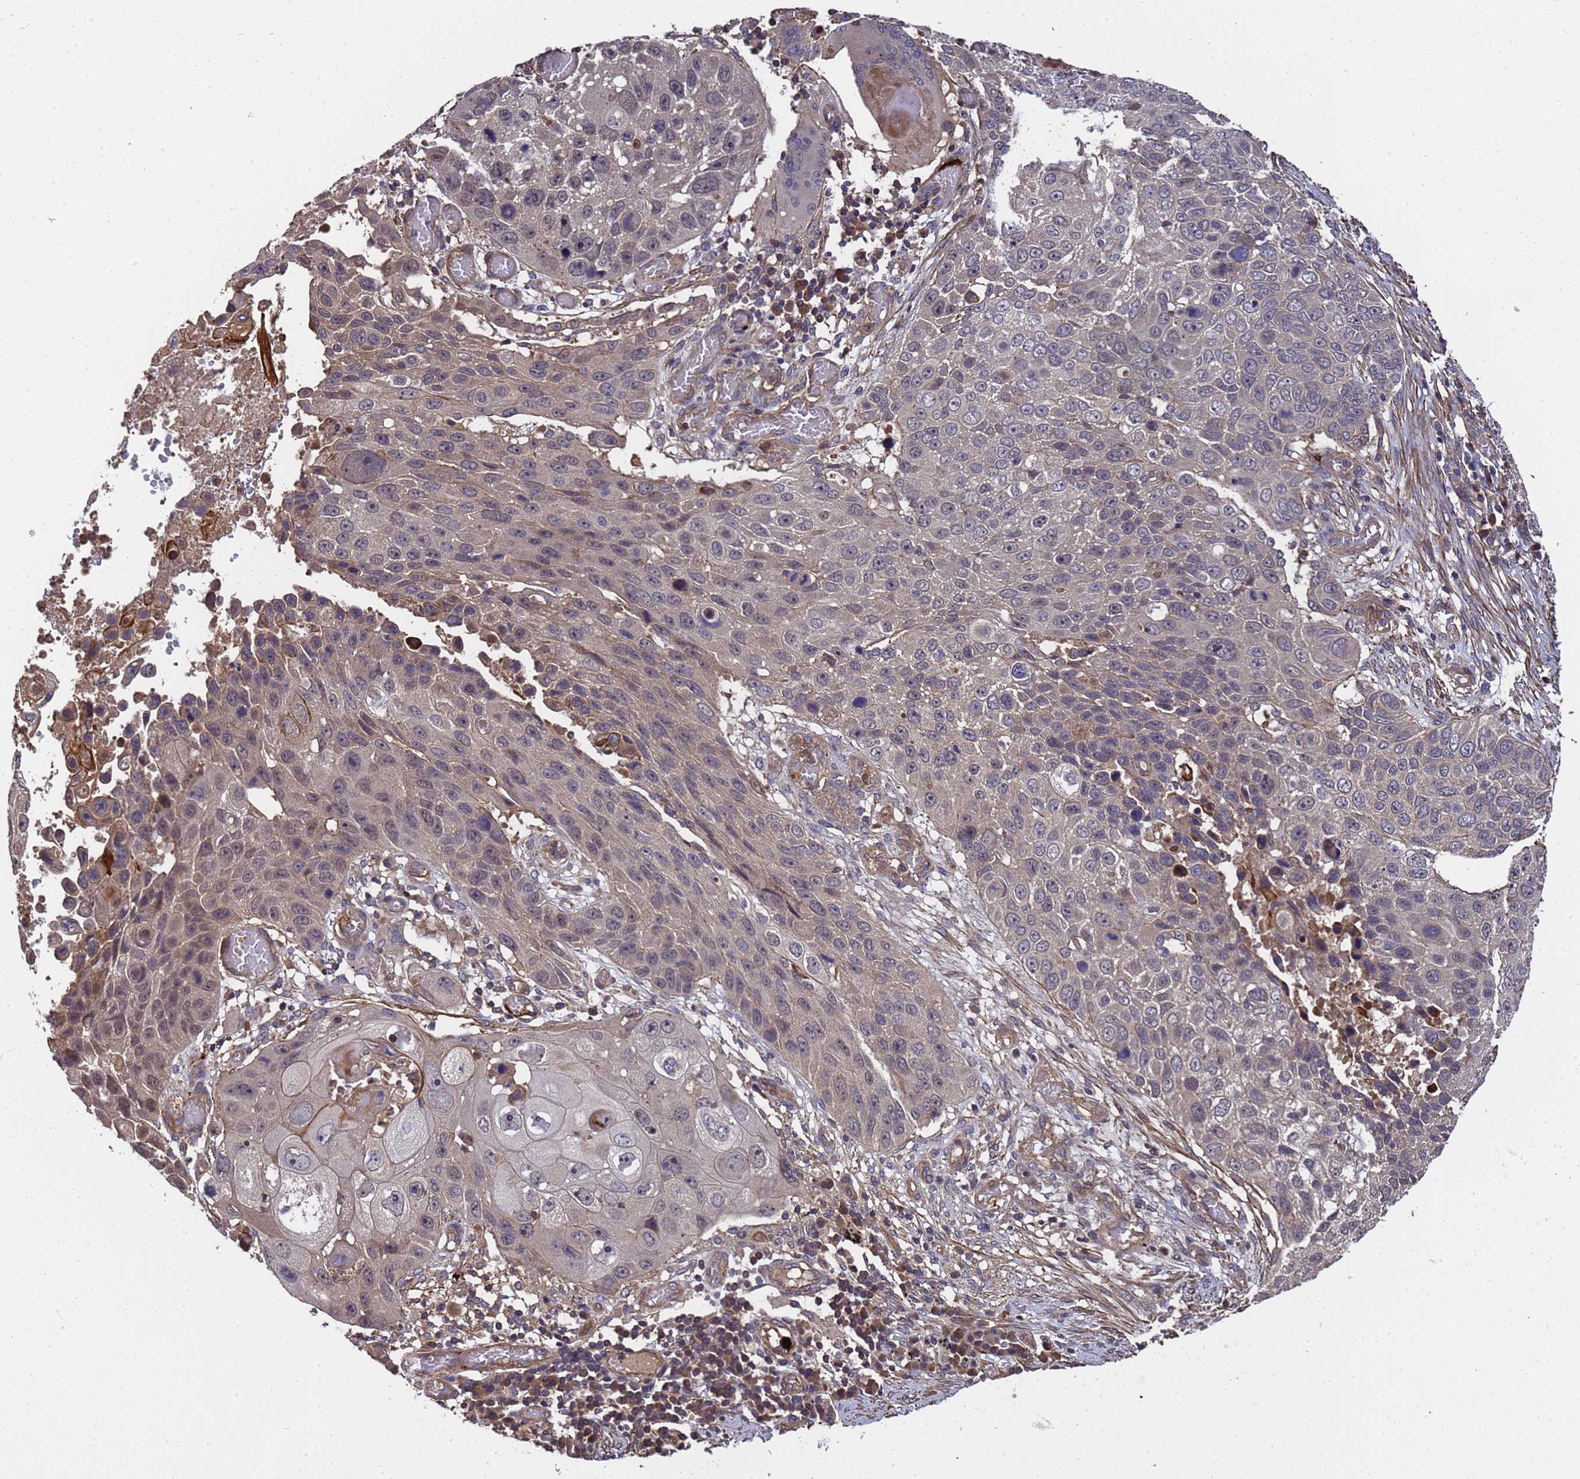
{"staining": {"intensity": "weak", "quantity": "25%-75%", "location": "cytoplasmic/membranous,nuclear"}, "tissue": "lung cancer", "cell_type": "Tumor cells", "image_type": "cancer", "snomed": [{"axis": "morphology", "description": "Squamous cell carcinoma, NOS"}, {"axis": "topography", "description": "Lung"}], "caption": "Weak cytoplasmic/membranous and nuclear protein expression is present in about 25%-75% of tumor cells in squamous cell carcinoma (lung).", "gene": "GSTCD", "patient": {"sex": "male", "age": 61}}